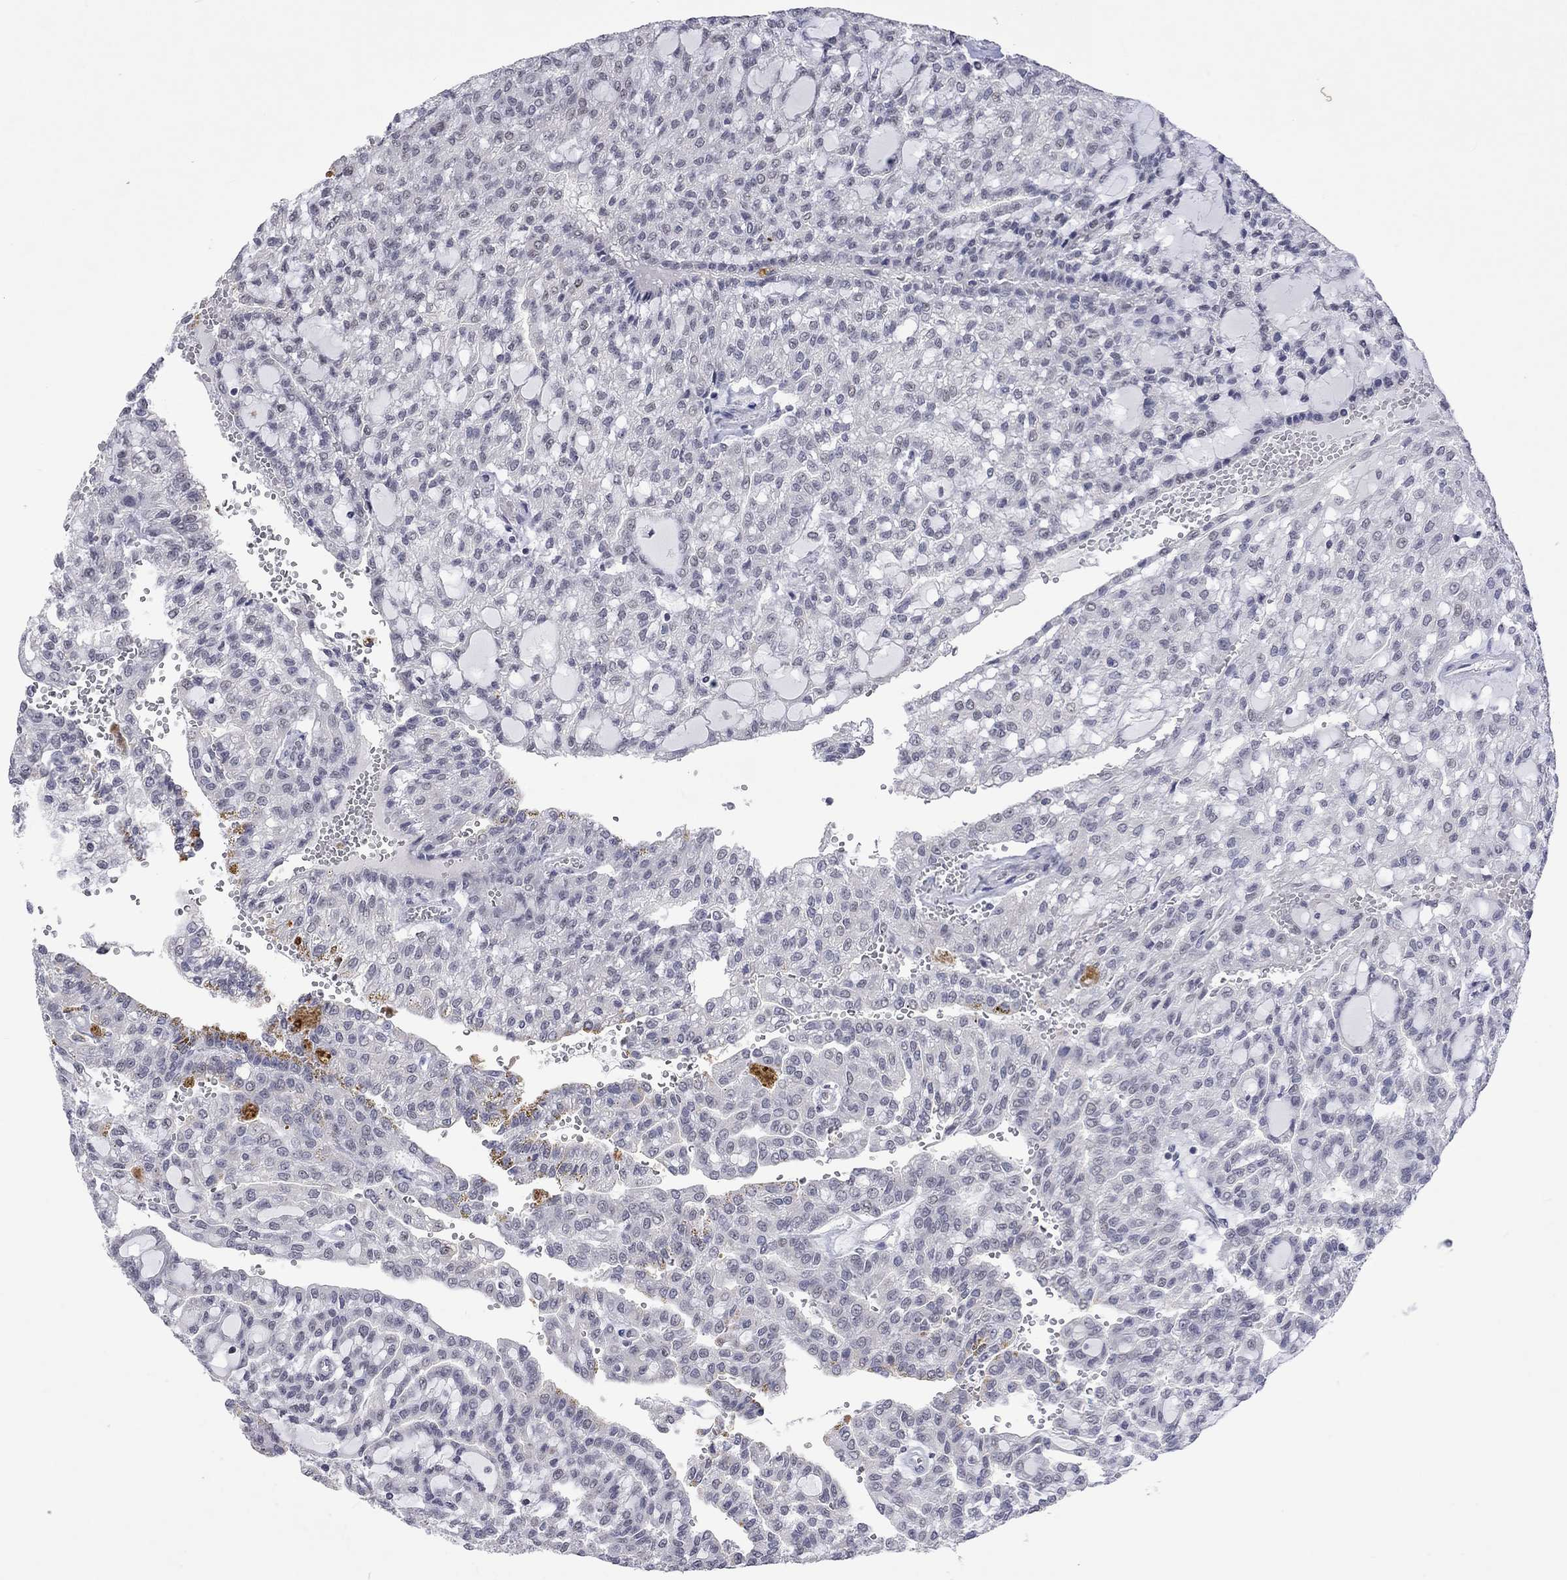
{"staining": {"intensity": "negative", "quantity": "none", "location": "none"}, "tissue": "renal cancer", "cell_type": "Tumor cells", "image_type": "cancer", "snomed": [{"axis": "morphology", "description": "Adenocarcinoma, NOS"}, {"axis": "topography", "description": "Kidney"}], "caption": "Human renal cancer stained for a protein using IHC reveals no expression in tumor cells.", "gene": "TMEM143", "patient": {"sex": "male", "age": 63}}